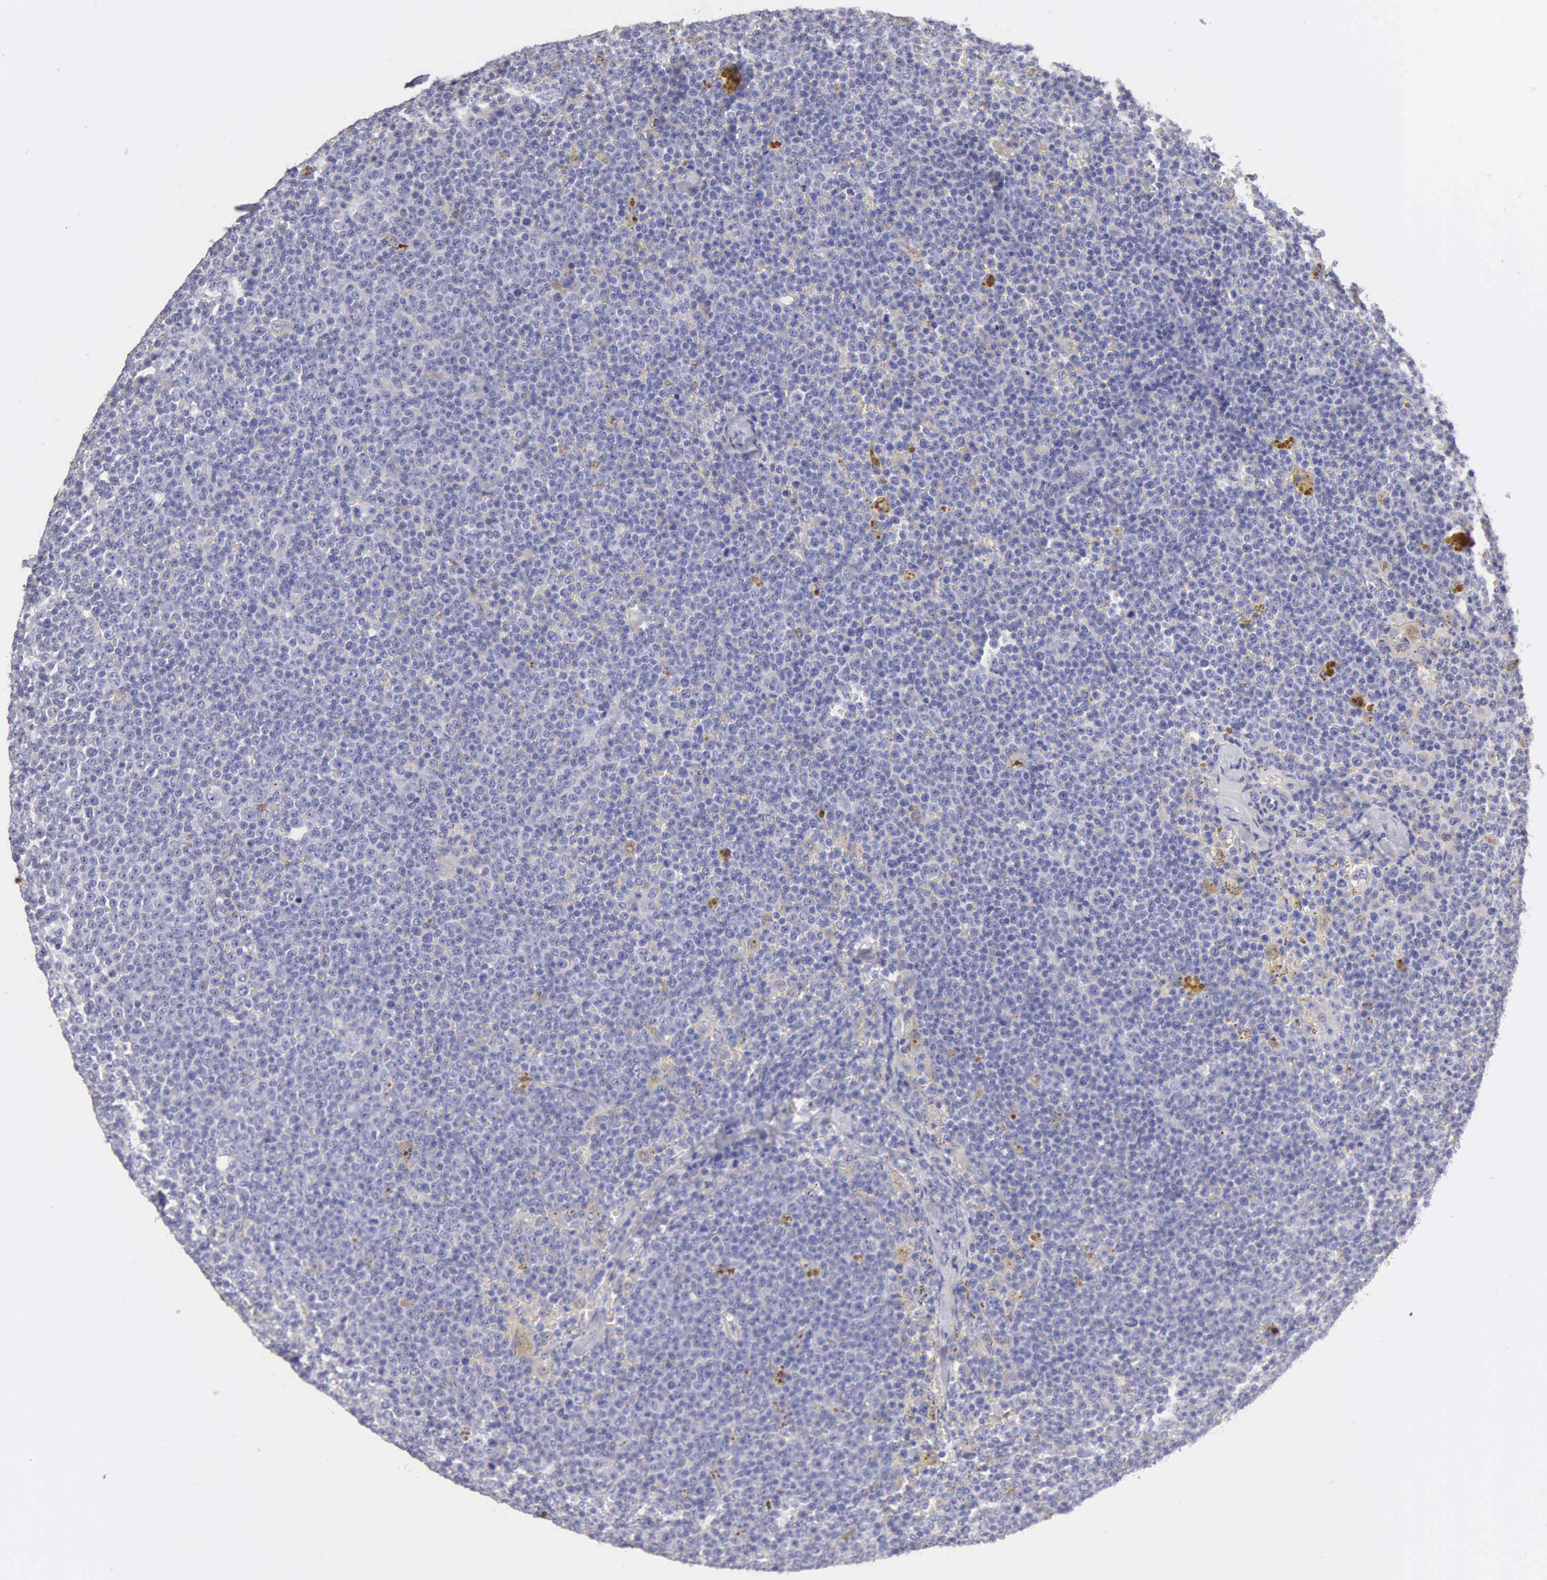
{"staining": {"intensity": "negative", "quantity": "none", "location": "none"}, "tissue": "lymphoma", "cell_type": "Tumor cells", "image_type": "cancer", "snomed": [{"axis": "morphology", "description": "Malignant lymphoma, non-Hodgkin's type, Low grade"}, {"axis": "topography", "description": "Lymph node"}], "caption": "Histopathology image shows no protein positivity in tumor cells of lymphoma tissue. (DAB (3,3'-diaminobenzidine) immunohistochemistry (IHC) visualized using brightfield microscopy, high magnification).", "gene": "APP", "patient": {"sex": "male", "age": 50}}